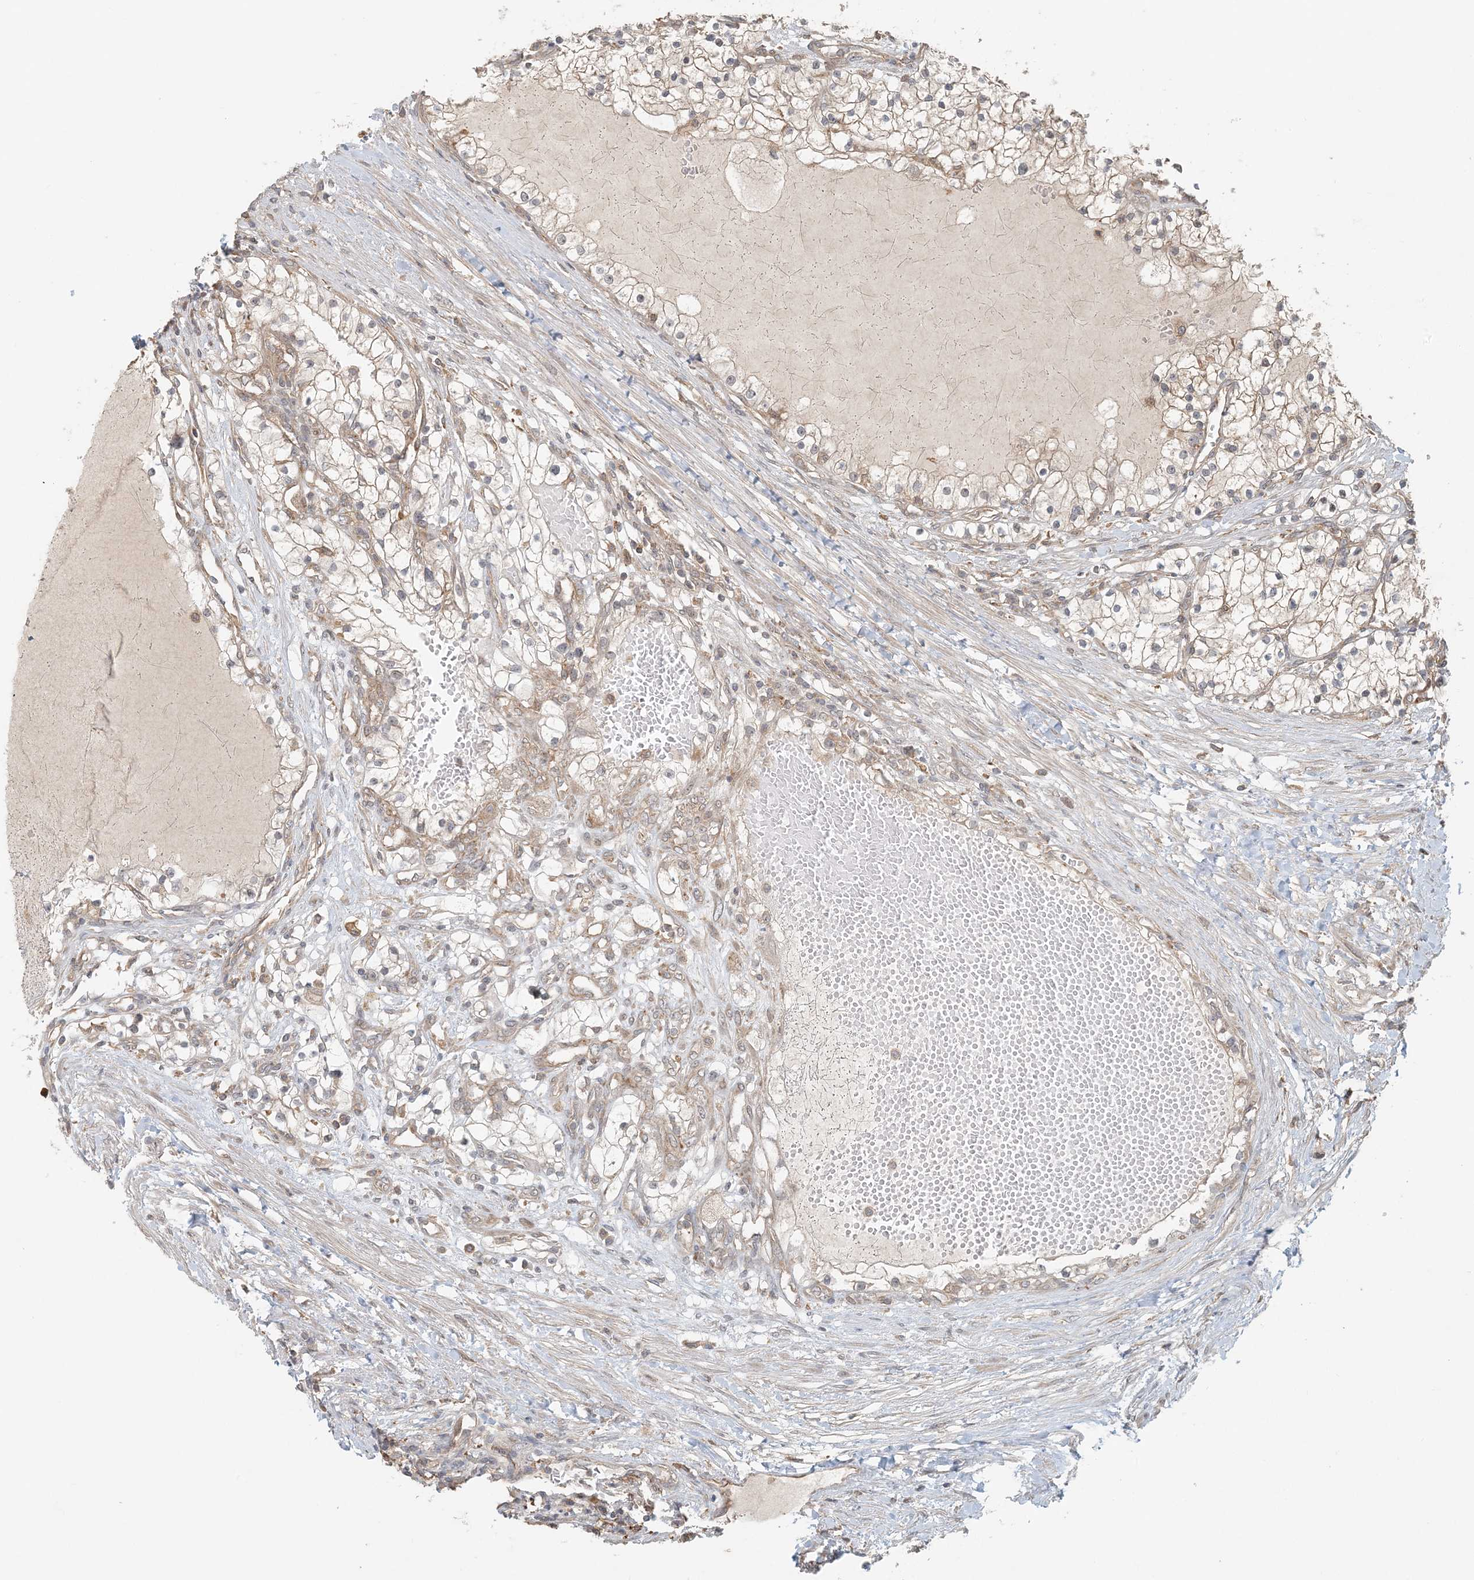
{"staining": {"intensity": "weak", "quantity": "<25%", "location": "cytoplasmic/membranous"}, "tissue": "renal cancer", "cell_type": "Tumor cells", "image_type": "cancer", "snomed": [{"axis": "morphology", "description": "Normal tissue, NOS"}, {"axis": "morphology", "description": "Adenocarcinoma, NOS"}, {"axis": "topography", "description": "Kidney"}], "caption": "High power microscopy micrograph of an immunohistochemistry histopathology image of adenocarcinoma (renal), revealing no significant staining in tumor cells.", "gene": "OBI1", "patient": {"sex": "male", "age": 68}}